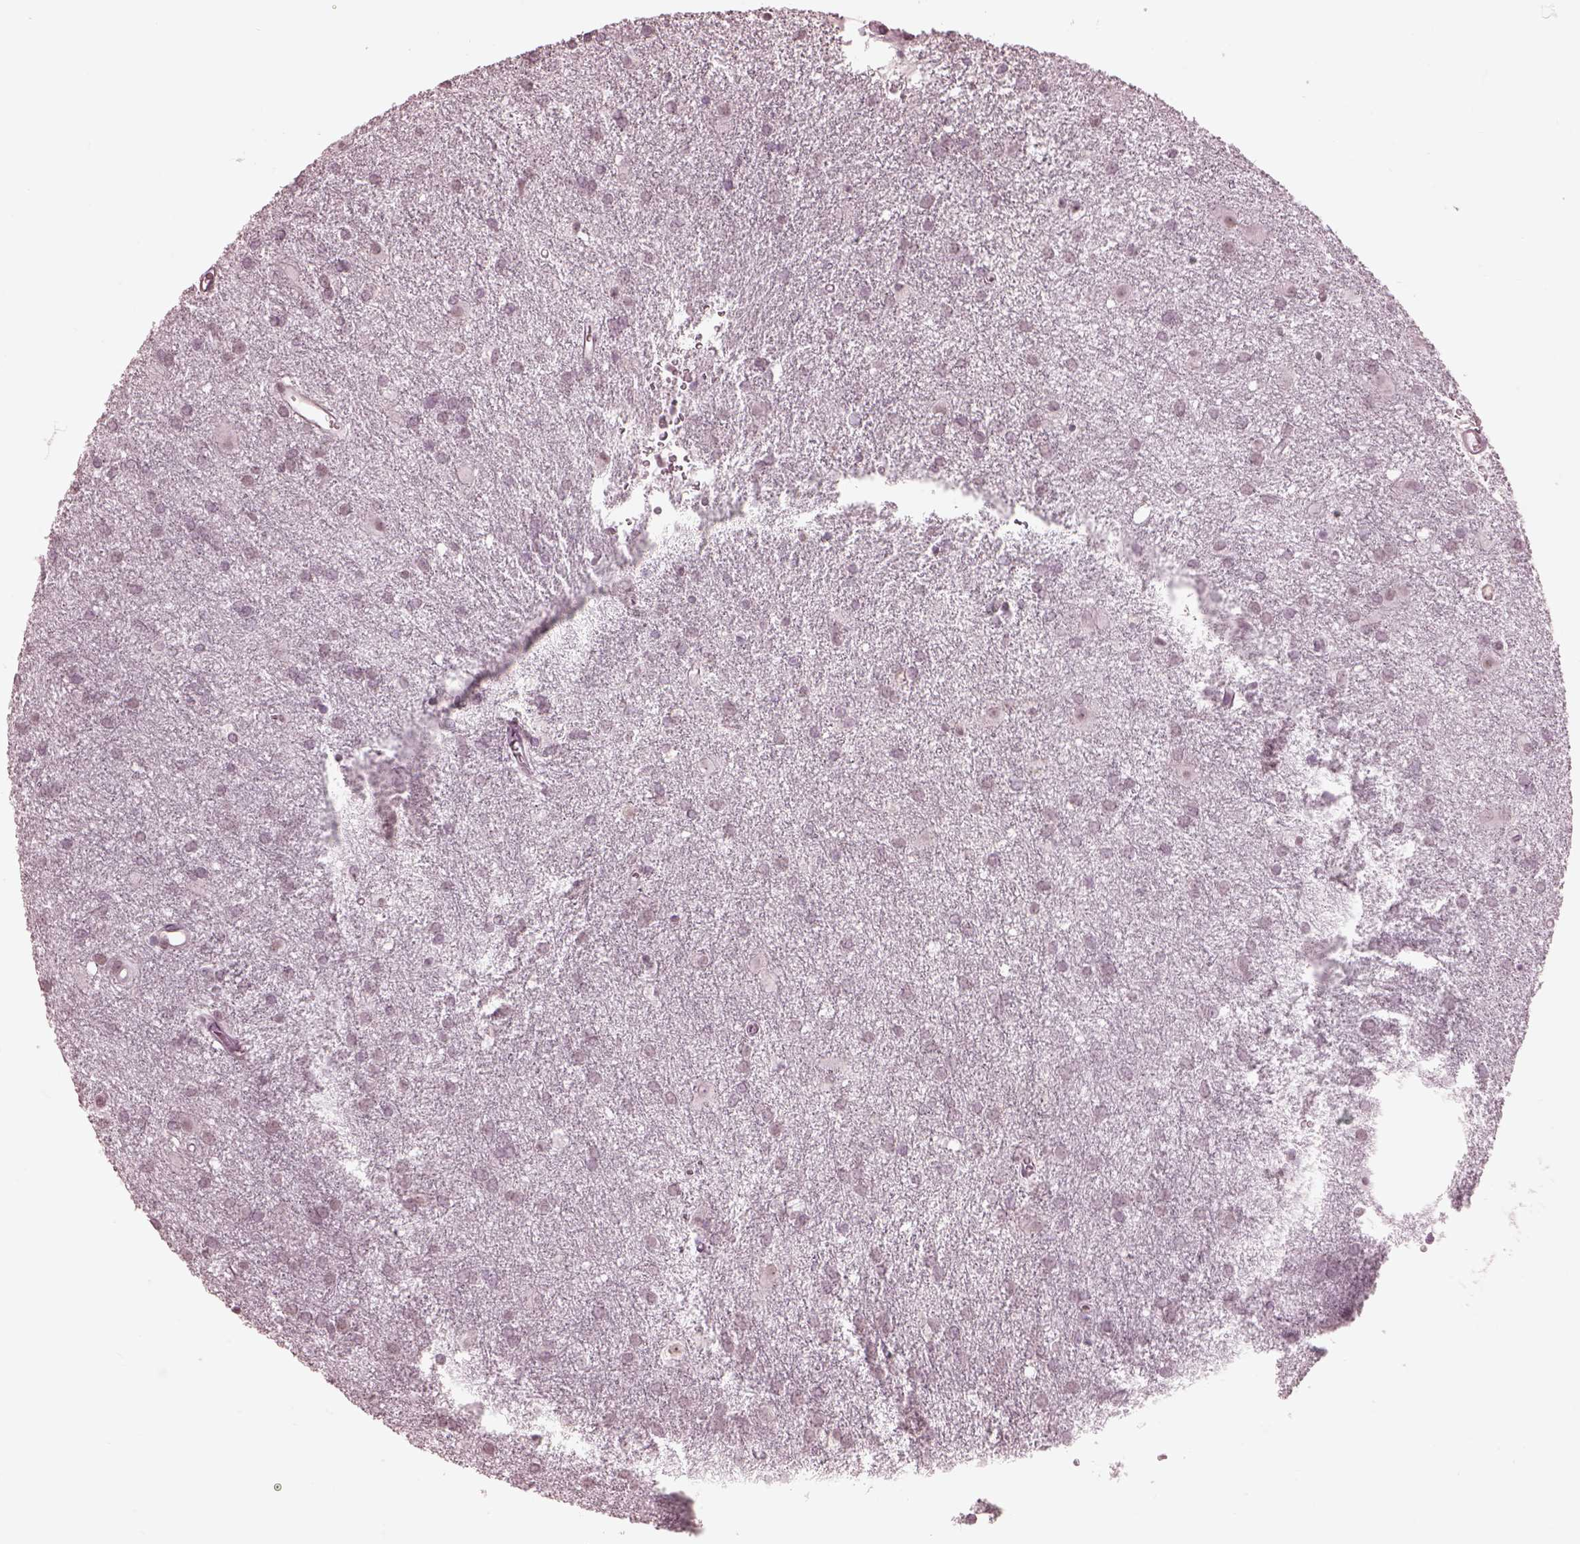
{"staining": {"intensity": "negative", "quantity": "none", "location": "none"}, "tissue": "glioma", "cell_type": "Tumor cells", "image_type": "cancer", "snomed": [{"axis": "morphology", "description": "Glioma, malignant, Low grade"}, {"axis": "topography", "description": "Brain"}], "caption": "This histopathology image is of glioma stained with immunohistochemistry (IHC) to label a protein in brown with the nuclei are counter-stained blue. There is no positivity in tumor cells.", "gene": "GARIN4", "patient": {"sex": "male", "age": 58}}